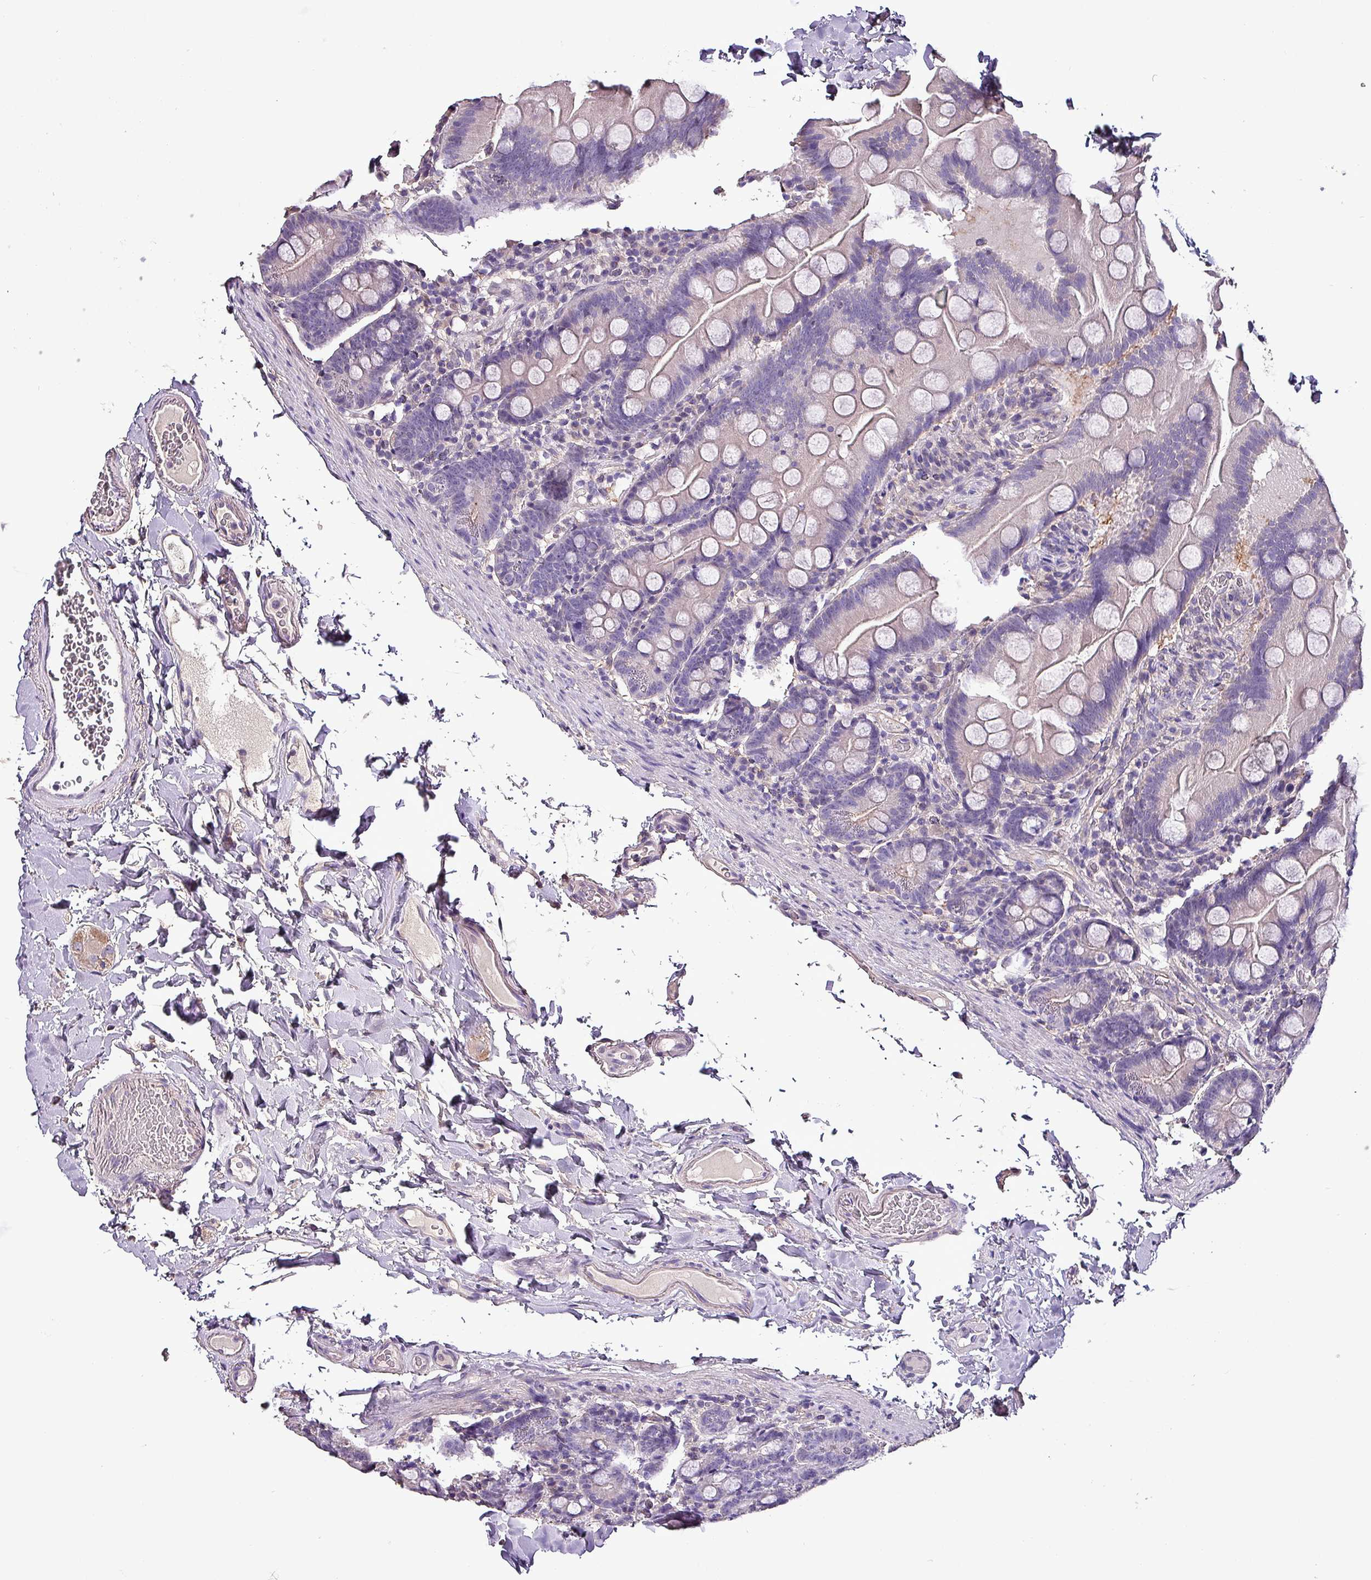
{"staining": {"intensity": "negative", "quantity": "none", "location": "none"}, "tissue": "small intestine", "cell_type": "Glandular cells", "image_type": "normal", "snomed": [{"axis": "morphology", "description": "Normal tissue, NOS"}, {"axis": "topography", "description": "Small intestine"}], "caption": "This is an immunohistochemistry photomicrograph of unremarkable small intestine. There is no expression in glandular cells.", "gene": "HTRA4", "patient": {"sex": "female", "age": 68}}